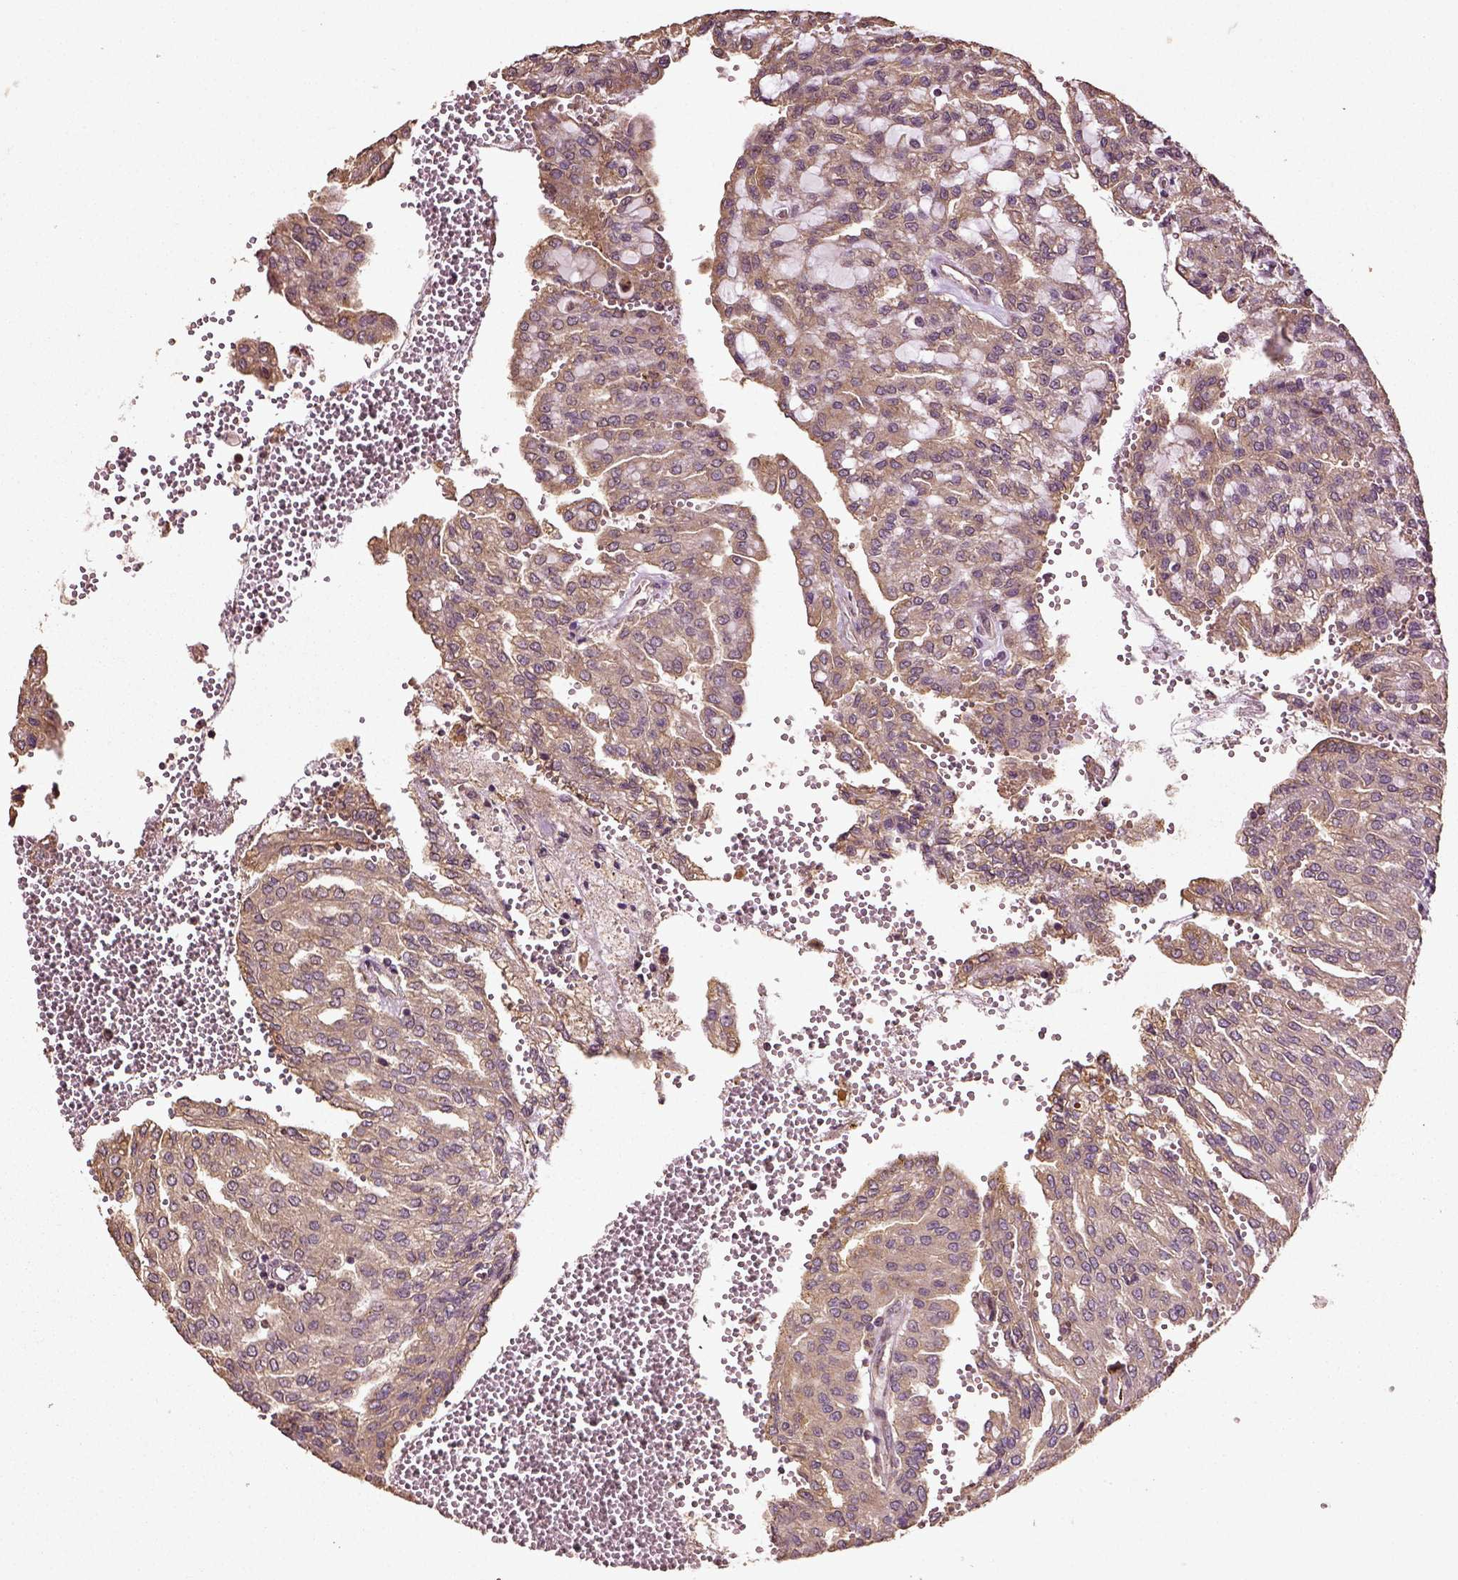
{"staining": {"intensity": "weak", "quantity": ">75%", "location": "cytoplasmic/membranous"}, "tissue": "renal cancer", "cell_type": "Tumor cells", "image_type": "cancer", "snomed": [{"axis": "morphology", "description": "Adenocarcinoma, NOS"}, {"axis": "topography", "description": "Kidney"}], "caption": "IHC micrograph of renal cancer stained for a protein (brown), which demonstrates low levels of weak cytoplasmic/membranous staining in about >75% of tumor cells.", "gene": "ERV3-1", "patient": {"sex": "male", "age": 63}}